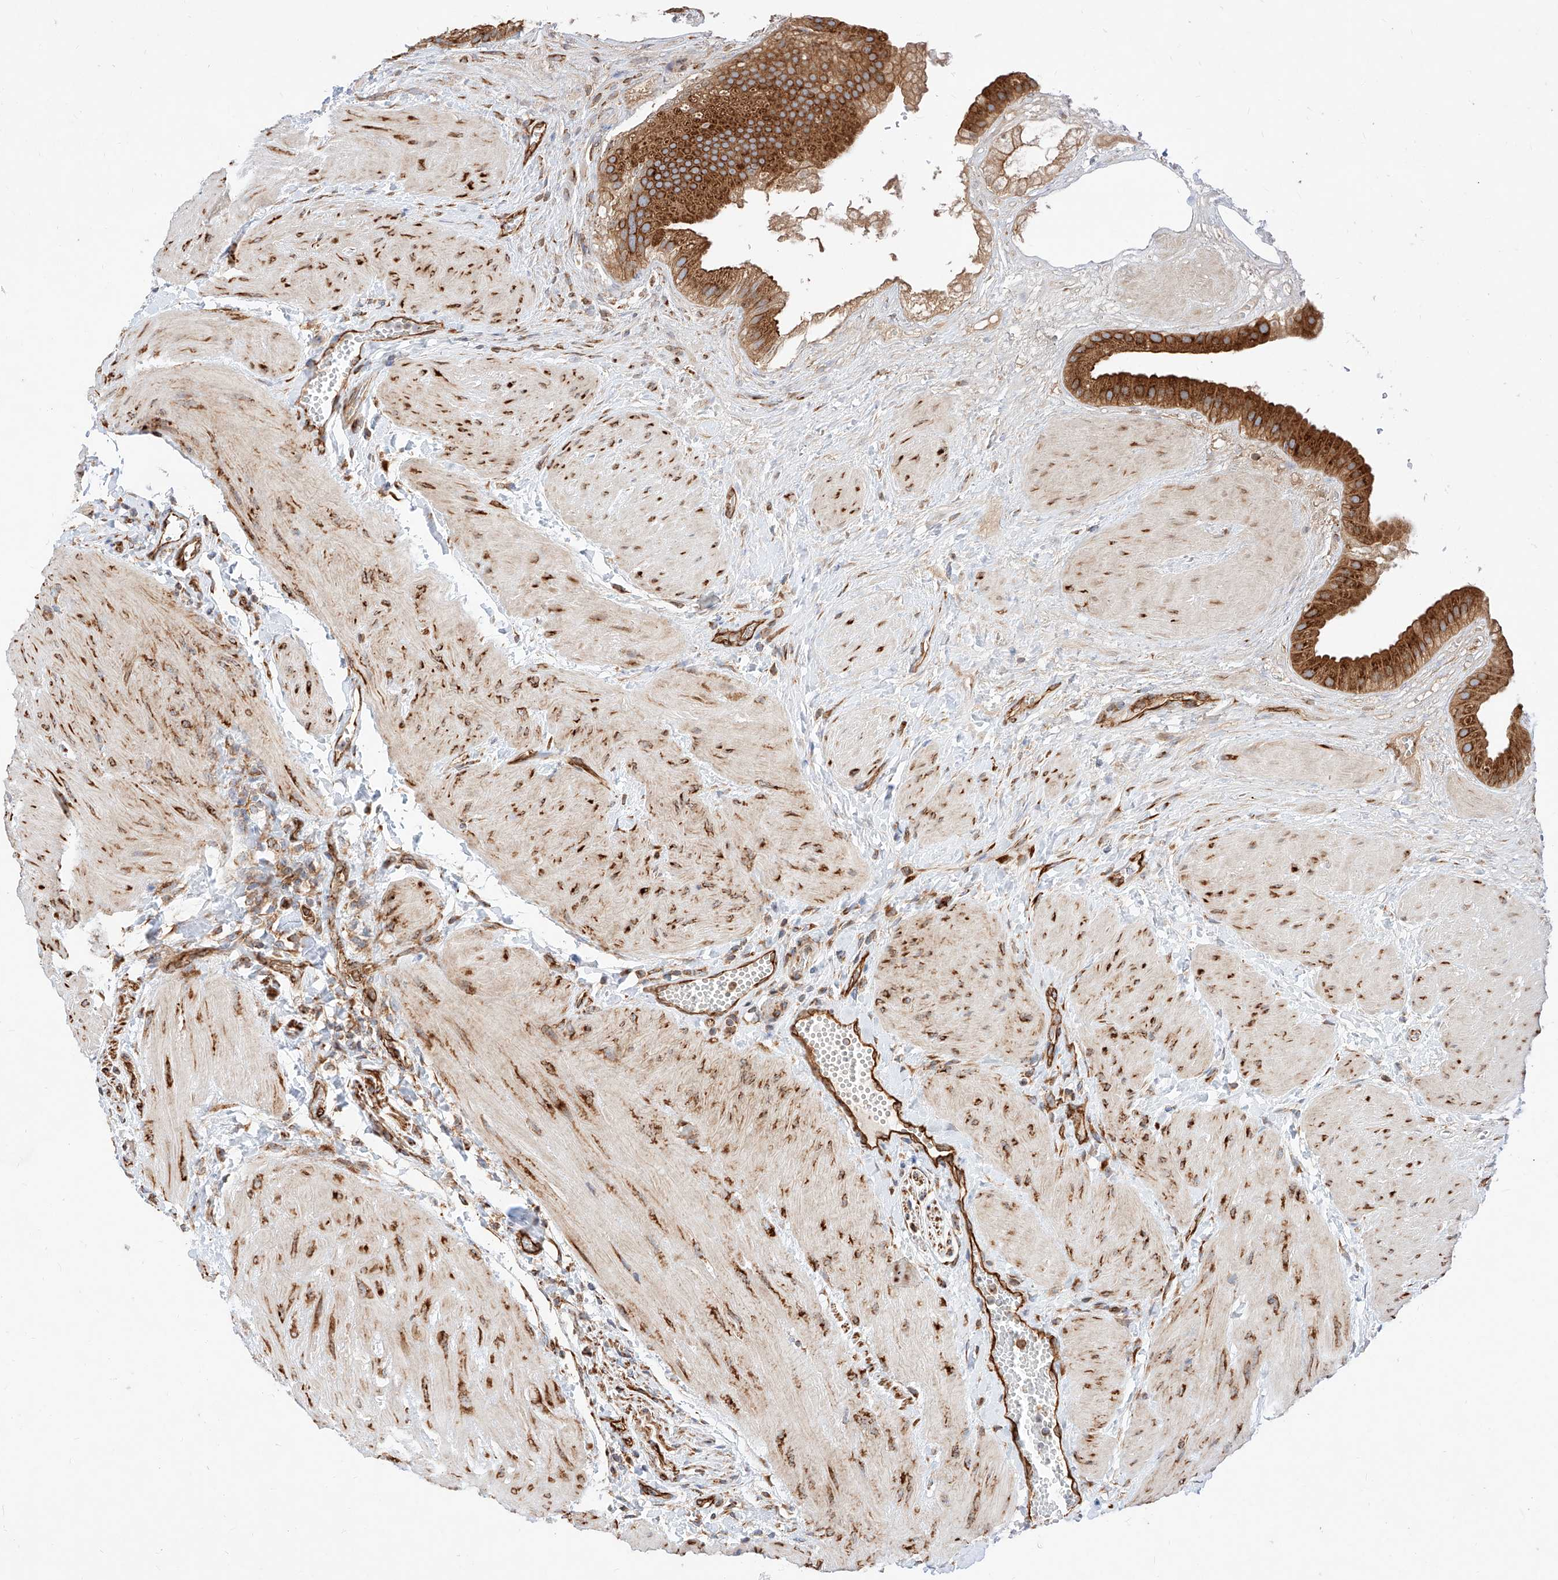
{"staining": {"intensity": "strong", "quantity": ">75%", "location": "cytoplasmic/membranous"}, "tissue": "gallbladder", "cell_type": "Glandular cells", "image_type": "normal", "snomed": [{"axis": "morphology", "description": "Normal tissue, NOS"}, {"axis": "topography", "description": "Gallbladder"}], "caption": "This photomicrograph reveals immunohistochemistry staining of benign gallbladder, with high strong cytoplasmic/membranous expression in approximately >75% of glandular cells.", "gene": "CSGALNACT2", "patient": {"sex": "male", "age": 55}}